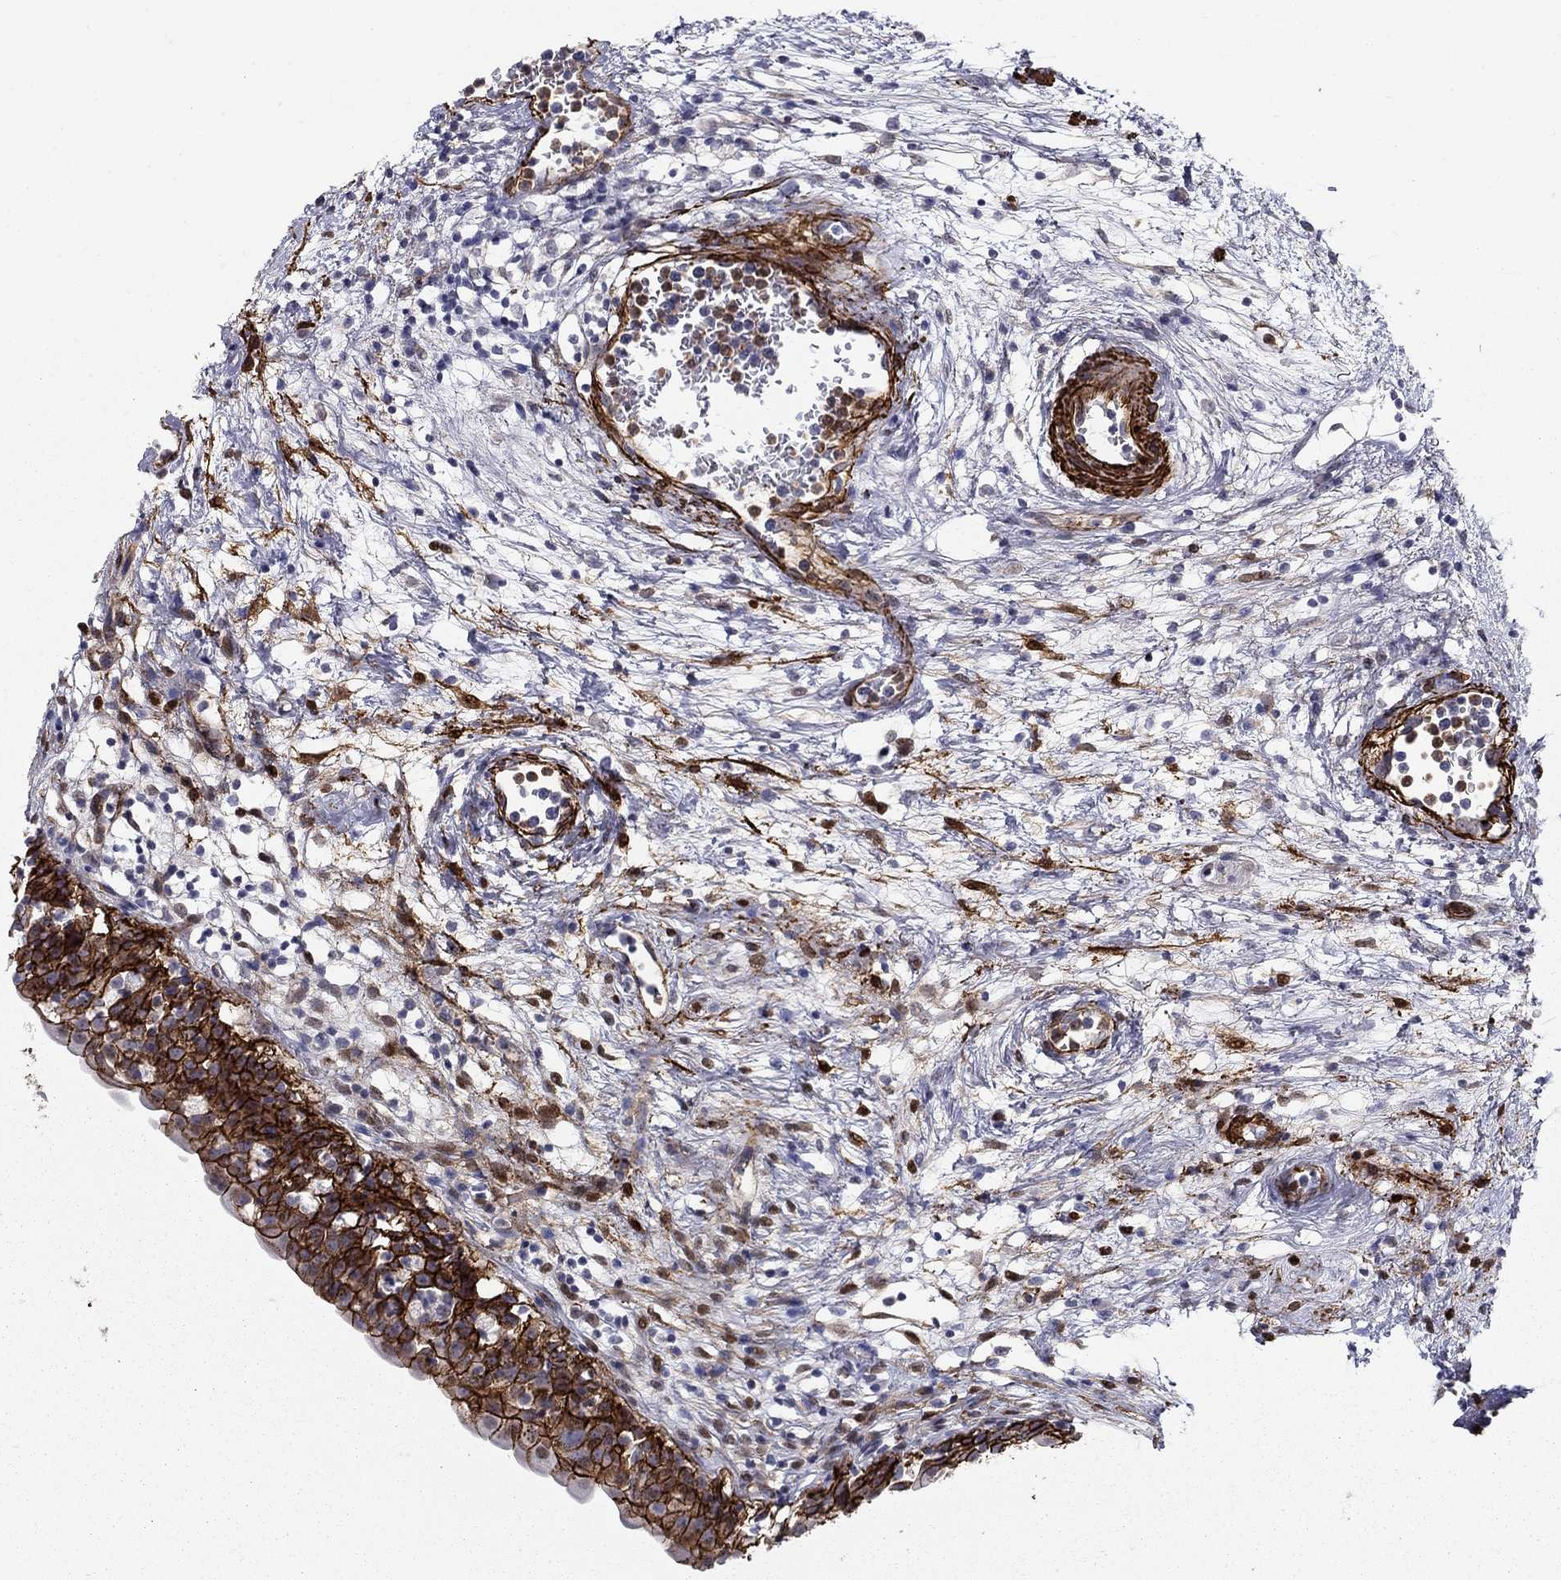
{"staining": {"intensity": "strong", "quantity": ">75%", "location": "cytoplasmic/membranous"}, "tissue": "urinary bladder", "cell_type": "Urothelial cells", "image_type": "normal", "snomed": [{"axis": "morphology", "description": "Normal tissue, NOS"}, {"axis": "topography", "description": "Urinary bladder"}], "caption": "Strong cytoplasmic/membranous positivity for a protein is present in about >75% of urothelial cells of benign urinary bladder using IHC.", "gene": "KRBA1", "patient": {"sex": "male", "age": 76}}